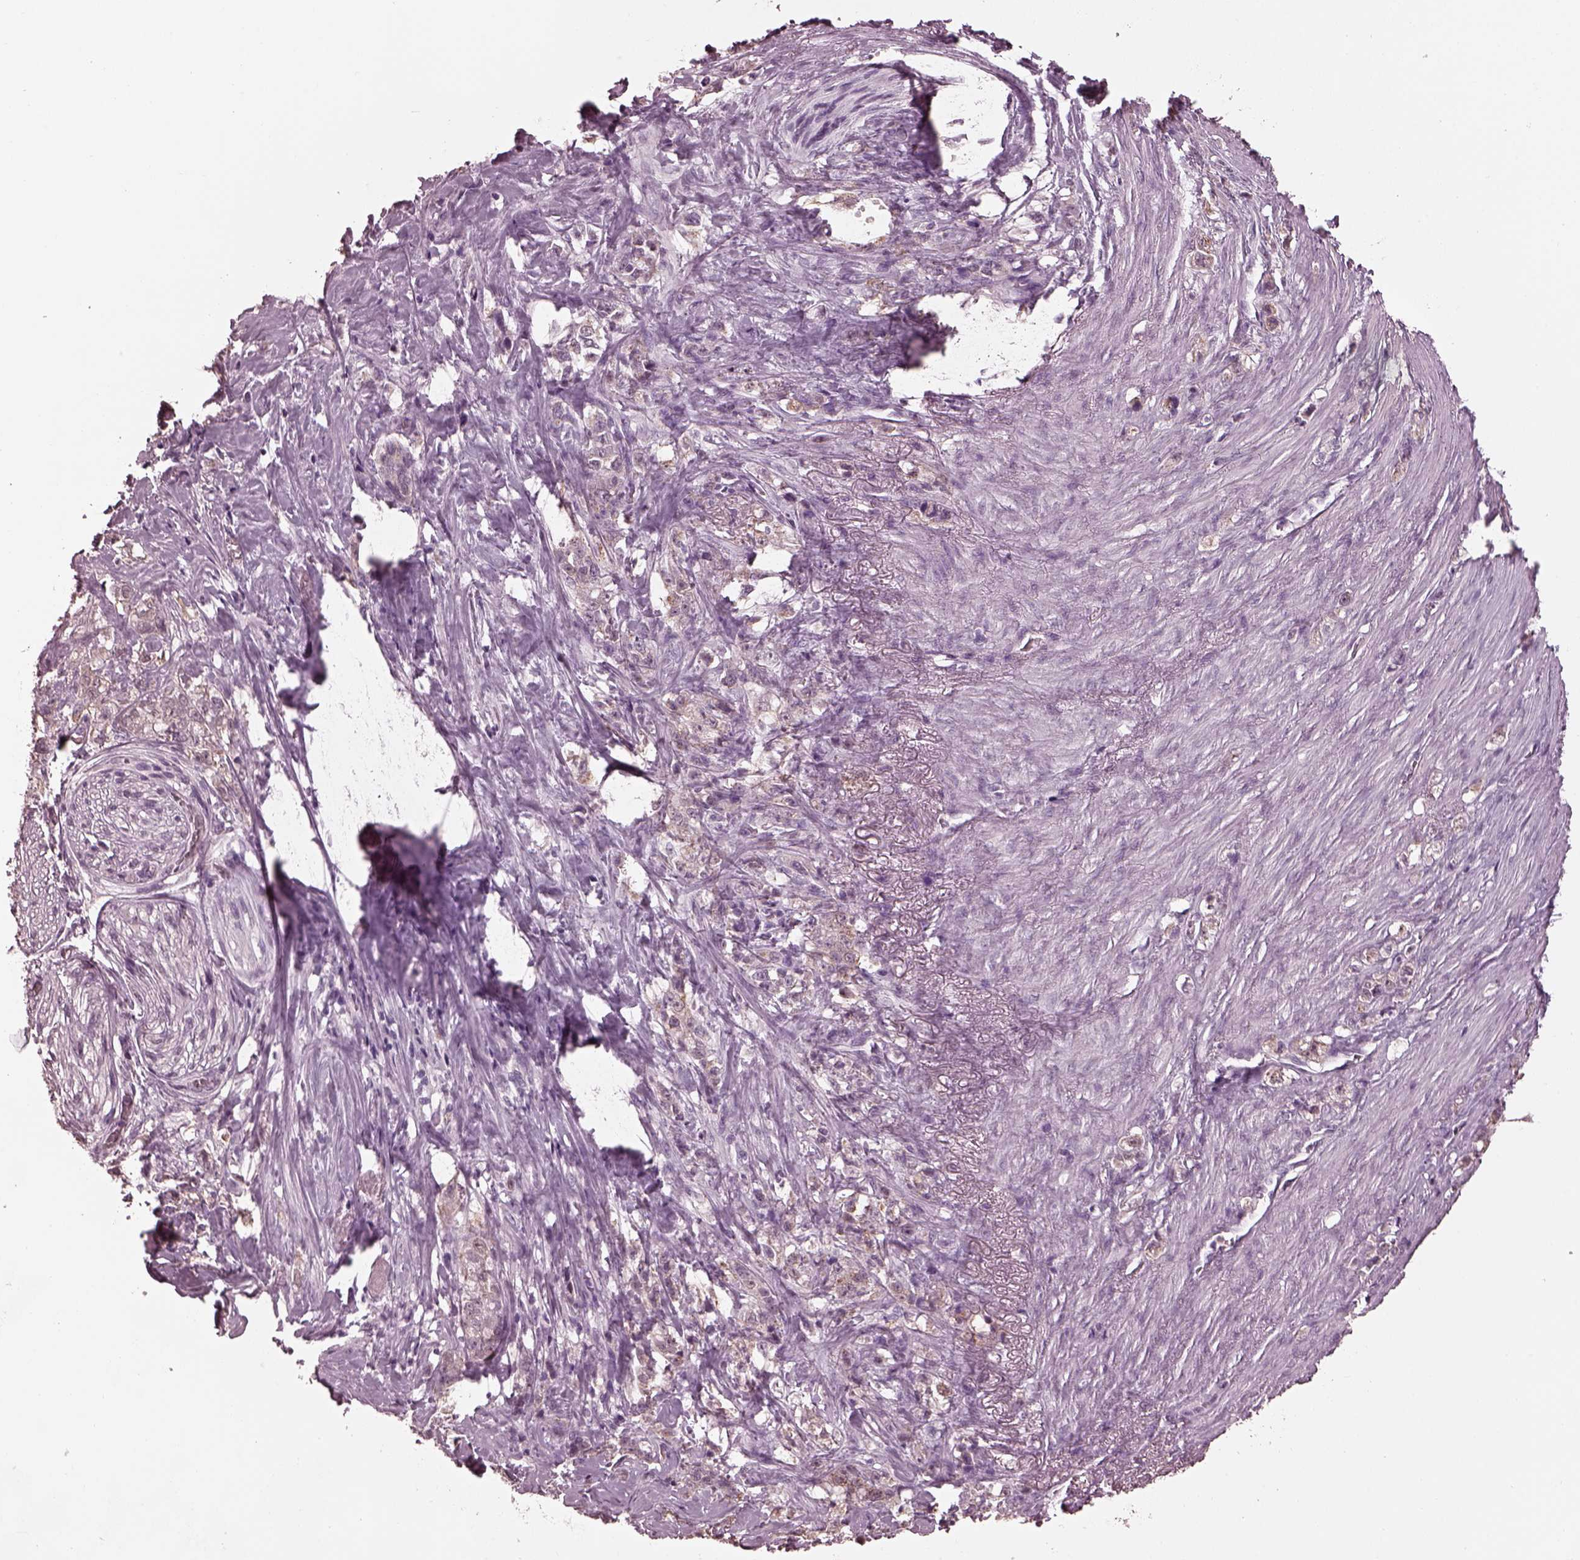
{"staining": {"intensity": "weak", "quantity": "<25%", "location": "cytoplasmic/membranous"}, "tissue": "stomach cancer", "cell_type": "Tumor cells", "image_type": "cancer", "snomed": [{"axis": "morphology", "description": "Adenocarcinoma, NOS"}, {"axis": "topography", "description": "Stomach, lower"}], "caption": "This is an immunohistochemistry (IHC) photomicrograph of stomach adenocarcinoma. There is no expression in tumor cells.", "gene": "TSKS", "patient": {"sex": "male", "age": 88}}